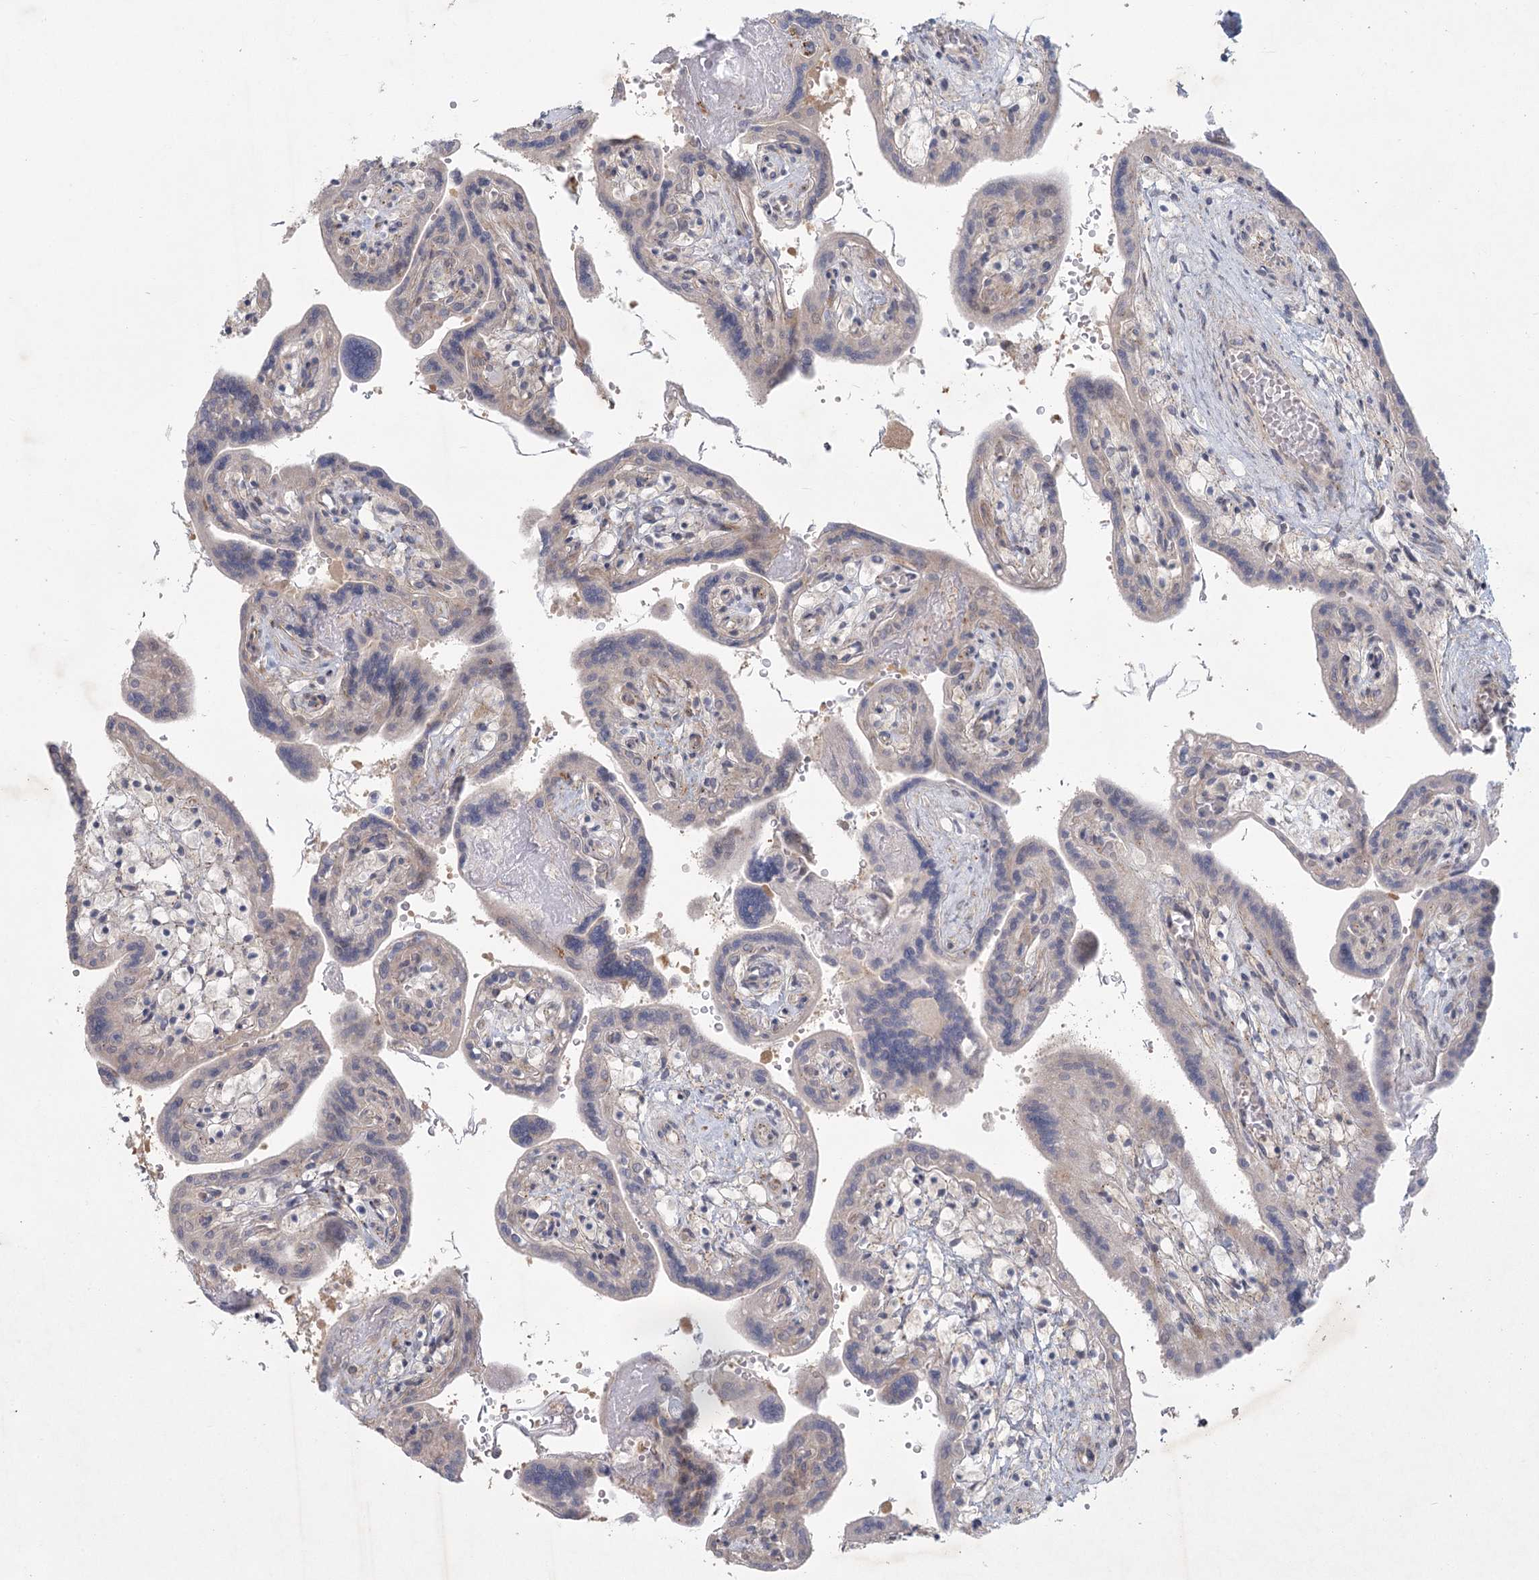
{"staining": {"intensity": "negative", "quantity": "none", "location": "none"}, "tissue": "placenta", "cell_type": "Trophoblastic cells", "image_type": "normal", "snomed": [{"axis": "morphology", "description": "Normal tissue, NOS"}, {"axis": "topography", "description": "Placenta"}], "caption": "Immunohistochemistry (IHC) of benign human placenta exhibits no expression in trophoblastic cells. (IHC, brightfield microscopy, high magnification).", "gene": "FAM110C", "patient": {"sex": "female", "age": 37}}